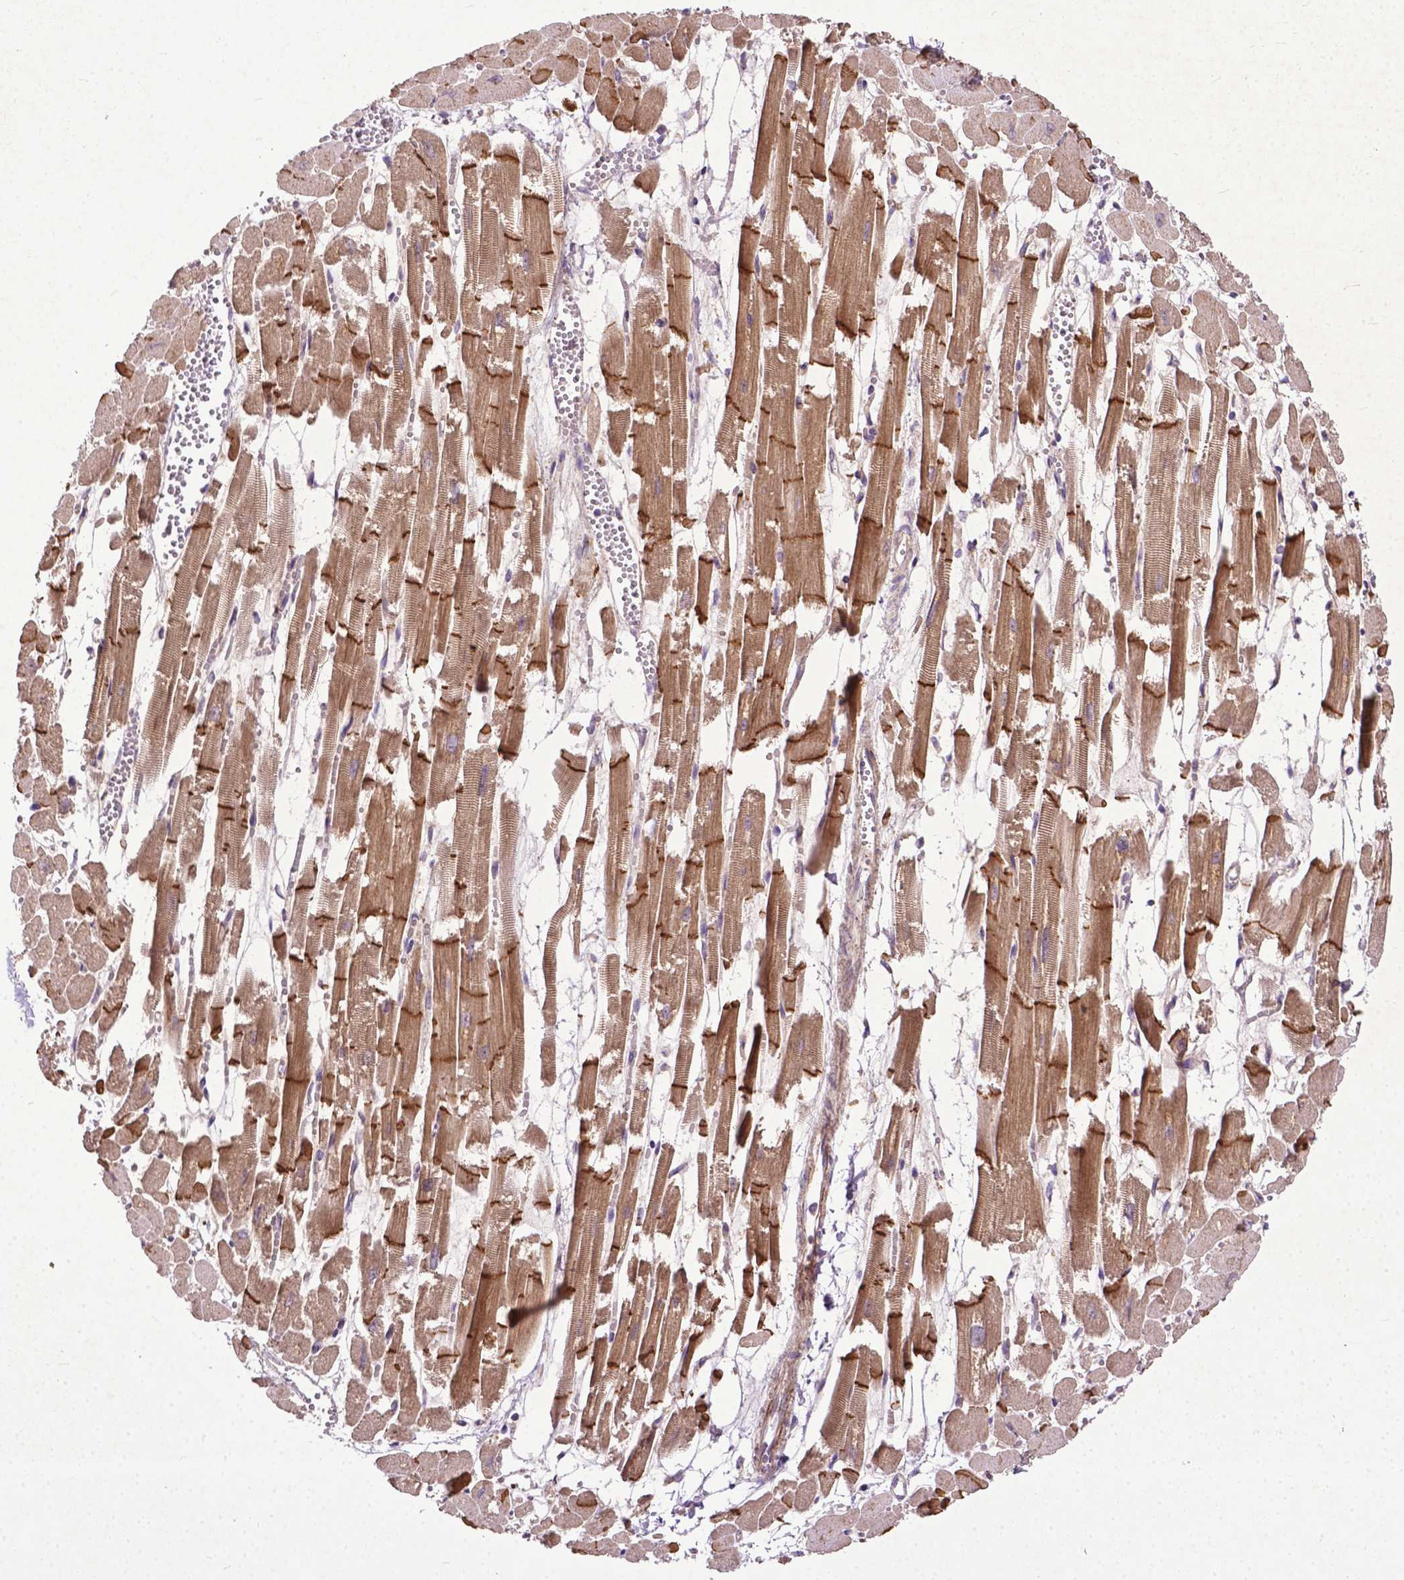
{"staining": {"intensity": "strong", "quantity": "25%-75%", "location": "cytoplasmic/membranous"}, "tissue": "heart muscle", "cell_type": "Cardiomyocytes", "image_type": "normal", "snomed": [{"axis": "morphology", "description": "Normal tissue, NOS"}, {"axis": "topography", "description": "Heart"}], "caption": "Immunohistochemistry image of normal human heart muscle stained for a protein (brown), which reveals high levels of strong cytoplasmic/membranous expression in about 25%-75% of cardiomyocytes.", "gene": "PARP3", "patient": {"sex": "female", "age": 52}}